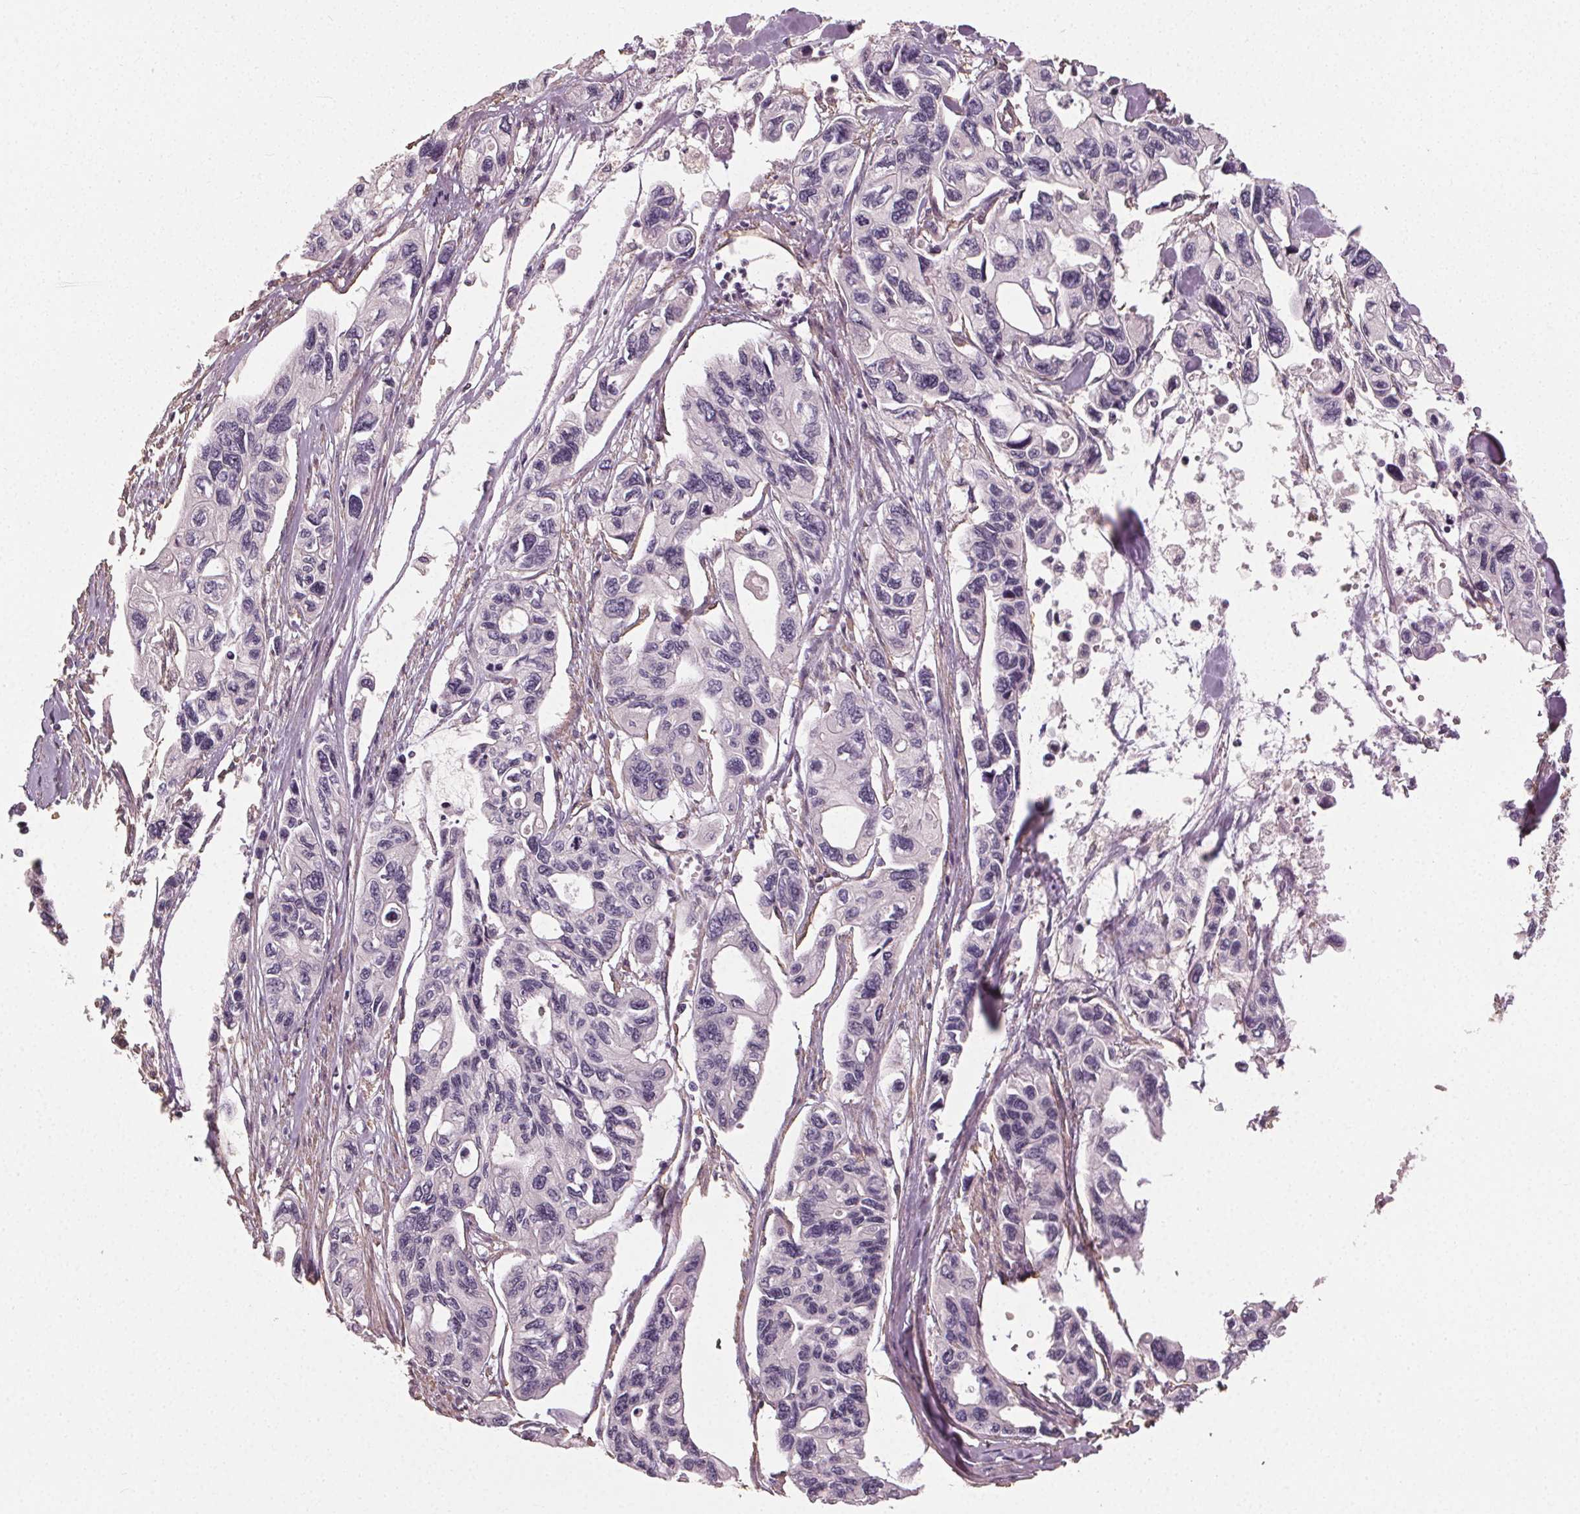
{"staining": {"intensity": "negative", "quantity": "none", "location": "none"}, "tissue": "pancreatic cancer", "cell_type": "Tumor cells", "image_type": "cancer", "snomed": [{"axis": "morphology", "description": "Adenocarcinoma, NOS"}, {"axis": "topography", "description": "Pancreas"}], "caption": "An image of human adenocarcinoma (pancreatic) is negative for staining in tumor cells.", "gene": "PKP1", "patient": {"sex": "female", "age": 76}}